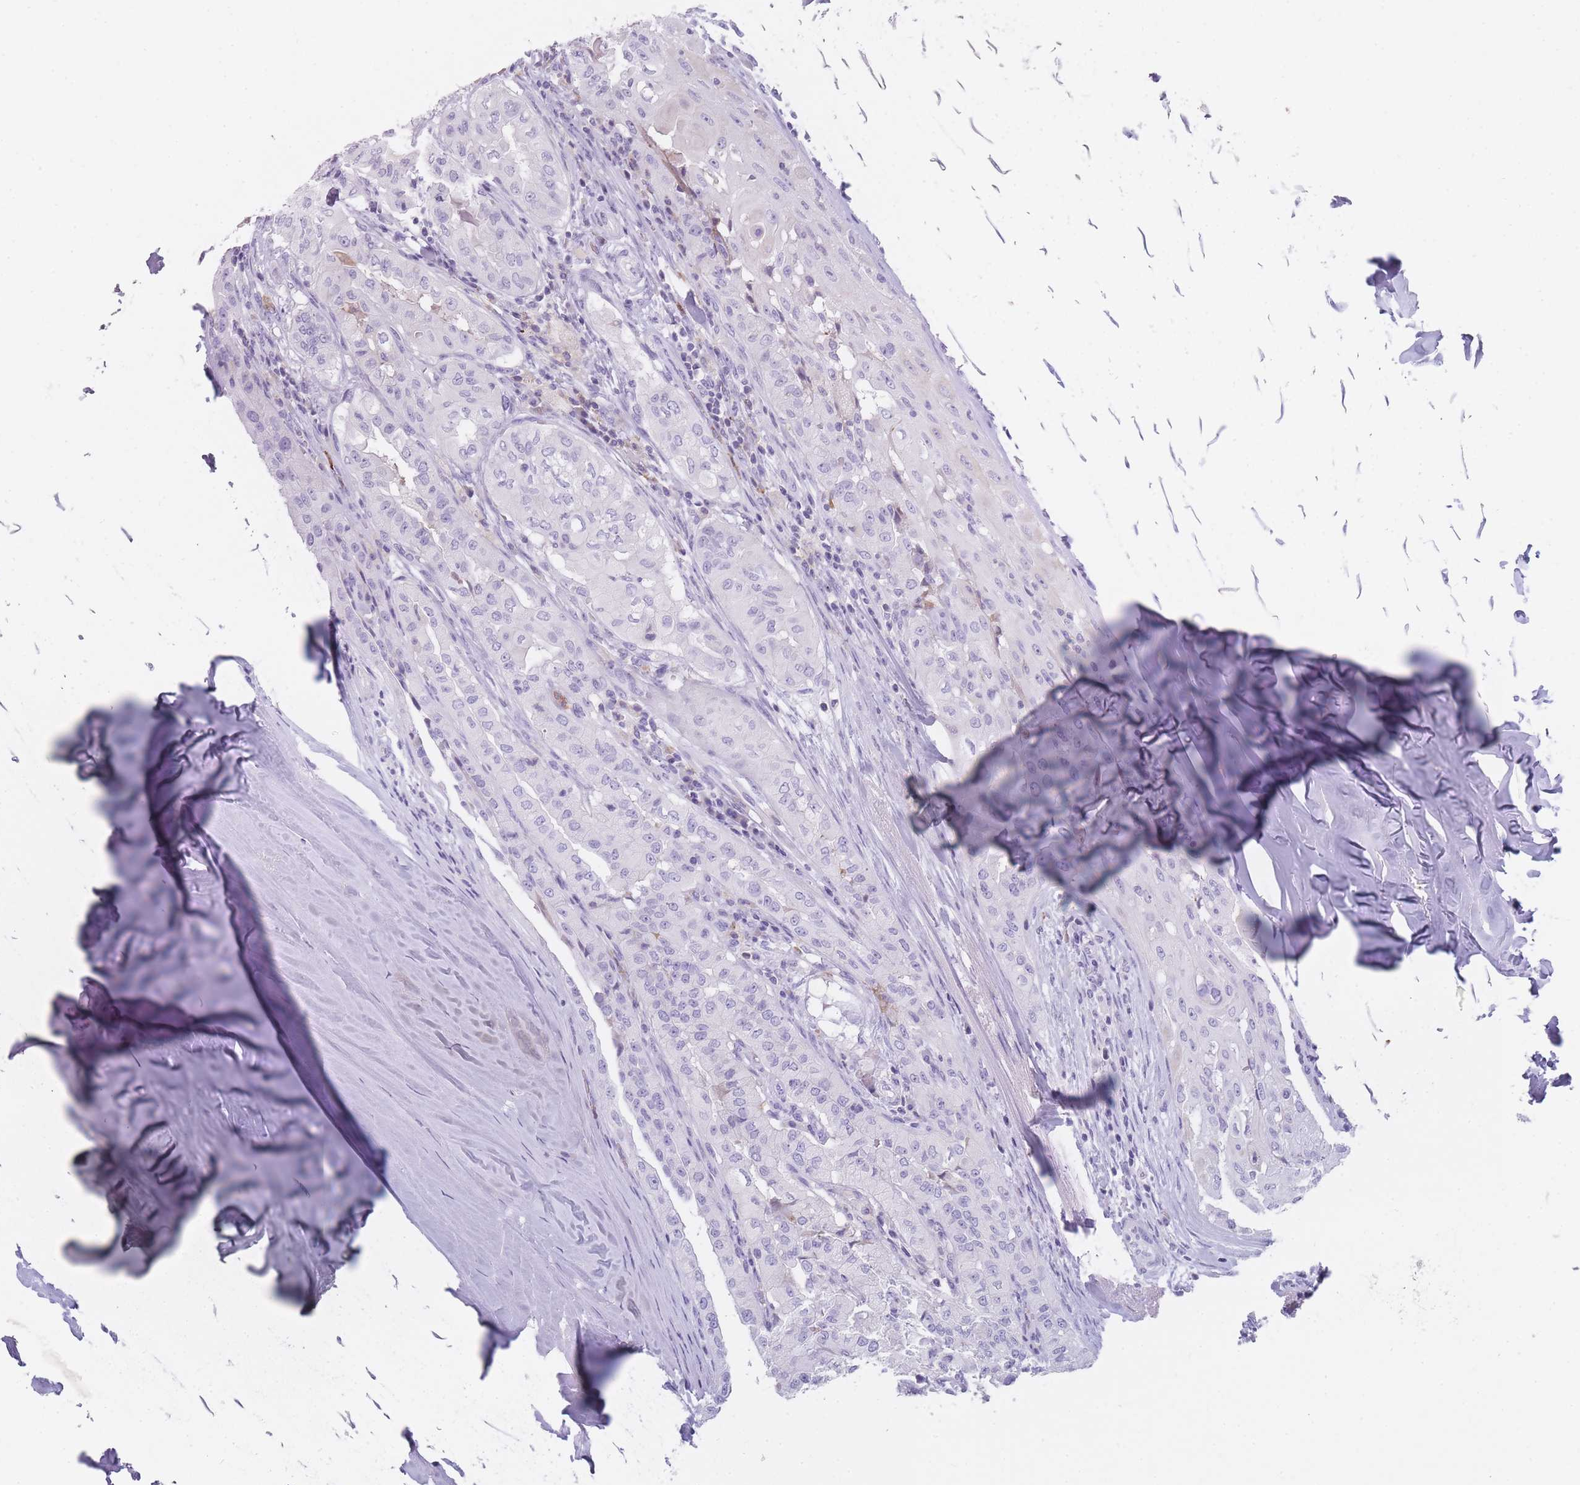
{"staining": {"intensity": "negative", "quantity": "none", "location": "none"}, "tissue": "thyroid cancer", "cell_type": "Tumor cells", "image_type": "cancer", "snomed": [{"axis": "morphology", "description": "Papillary adenocarcinoma, NOS"}, {"axis": "topography", "description": "Thyroid gland"}], "caption": "The image reveals no significant expression in tumor cells of thyroid cancer (papillary adenocarcinoma).", "gene": "CR1L", "patient": {"sex": "female", "age": 59}}